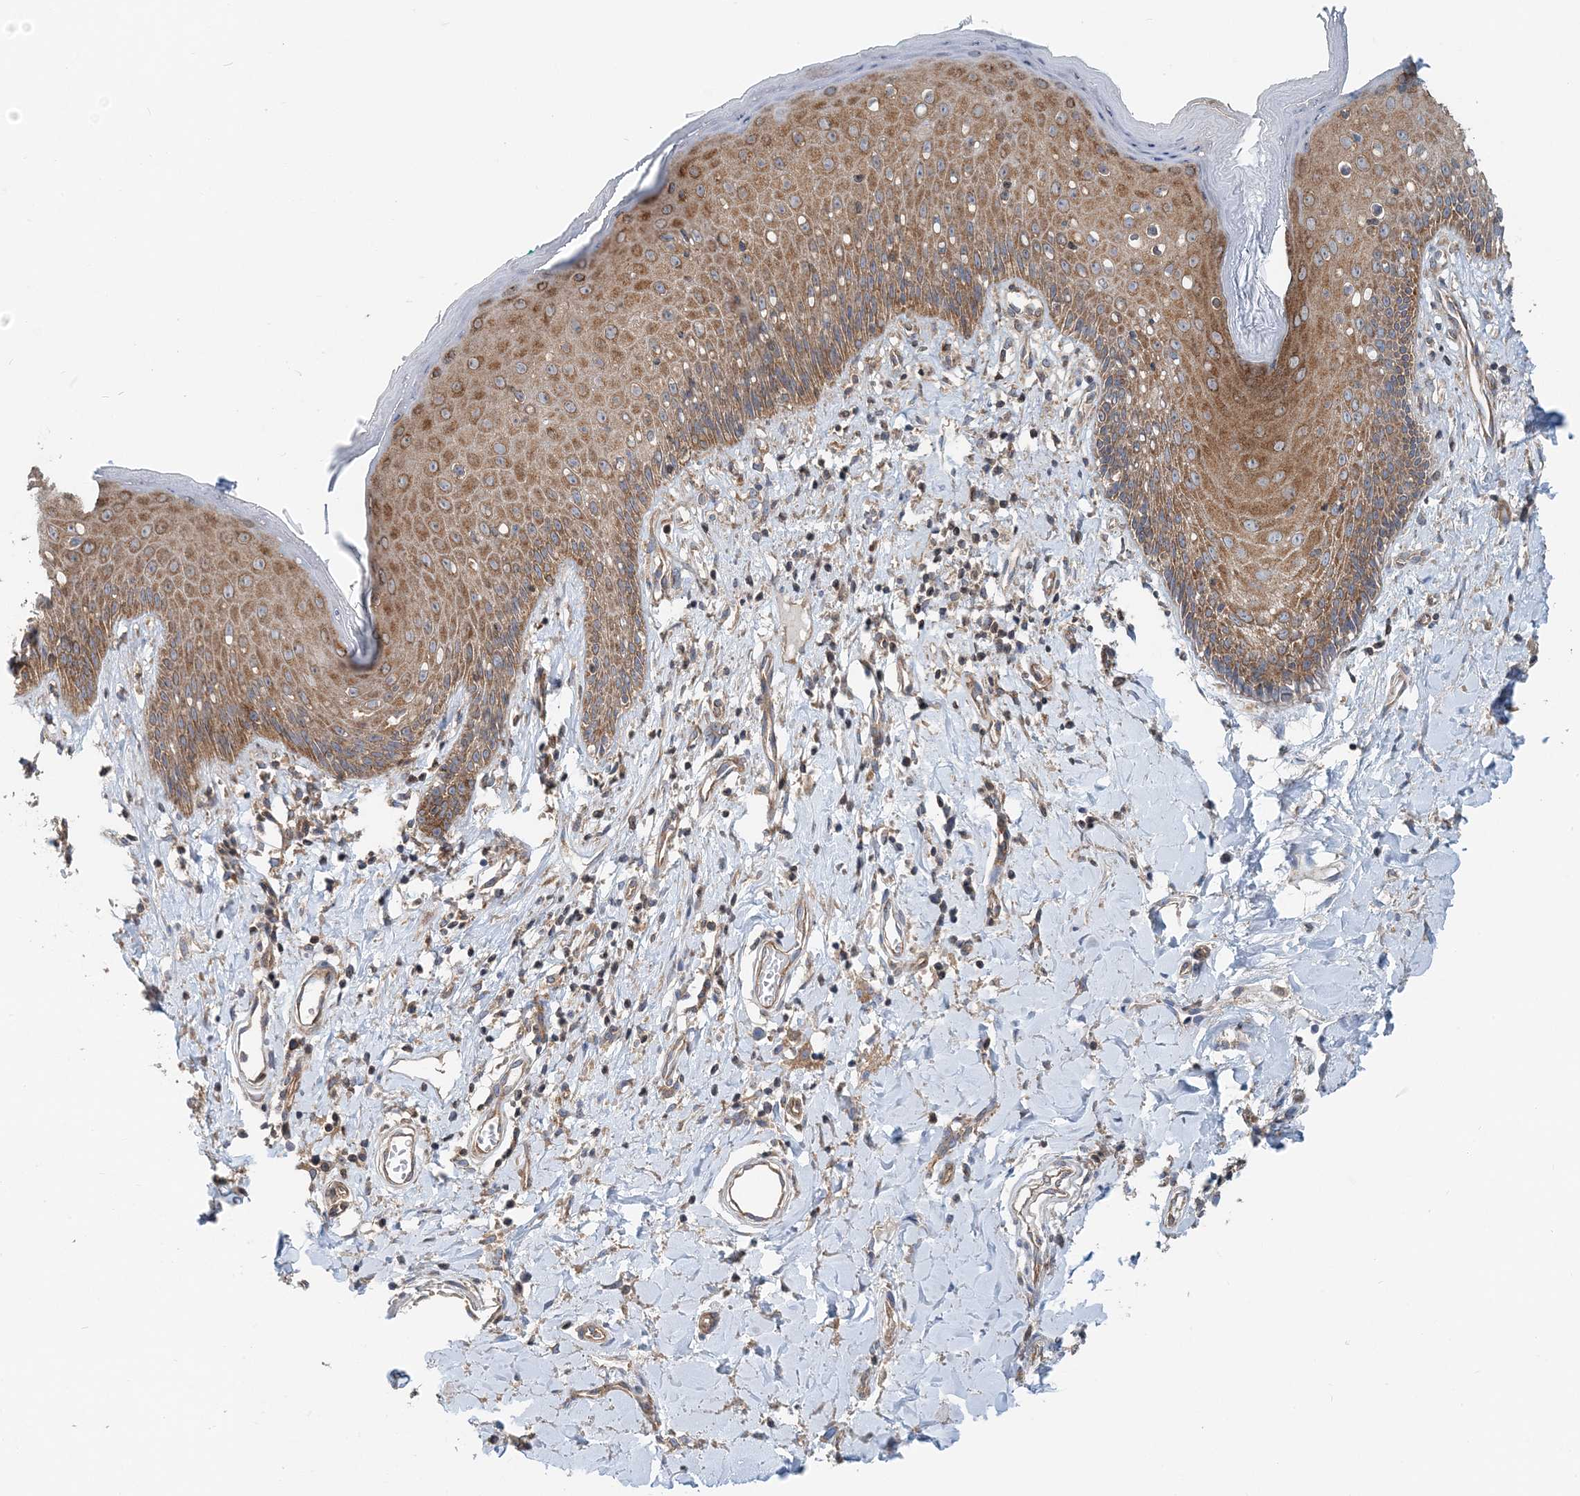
{"staining": {"intensity": "moderate", "quantity": ">75%", "location": "cytoplasmic/membranous"}, "tissue": "skin", "cell_type": "Epidermal cells", "image_type": "normal", "snomed": [{"axis": "morphology", "description": "Normal tissue, NOS"}, {"axis": "morphology", "description": "Squamous cell carcinoma, NOS"}, {"axis": "topography", "description": "Vulva"}], "caption": "Protein staining demonstrates moderate cytoplasmic/membranous positivity in approximately >75% of epidermal cells in normal skin.", "gene": "MOB4", "patient": {"sex": "female", "age": 85}}